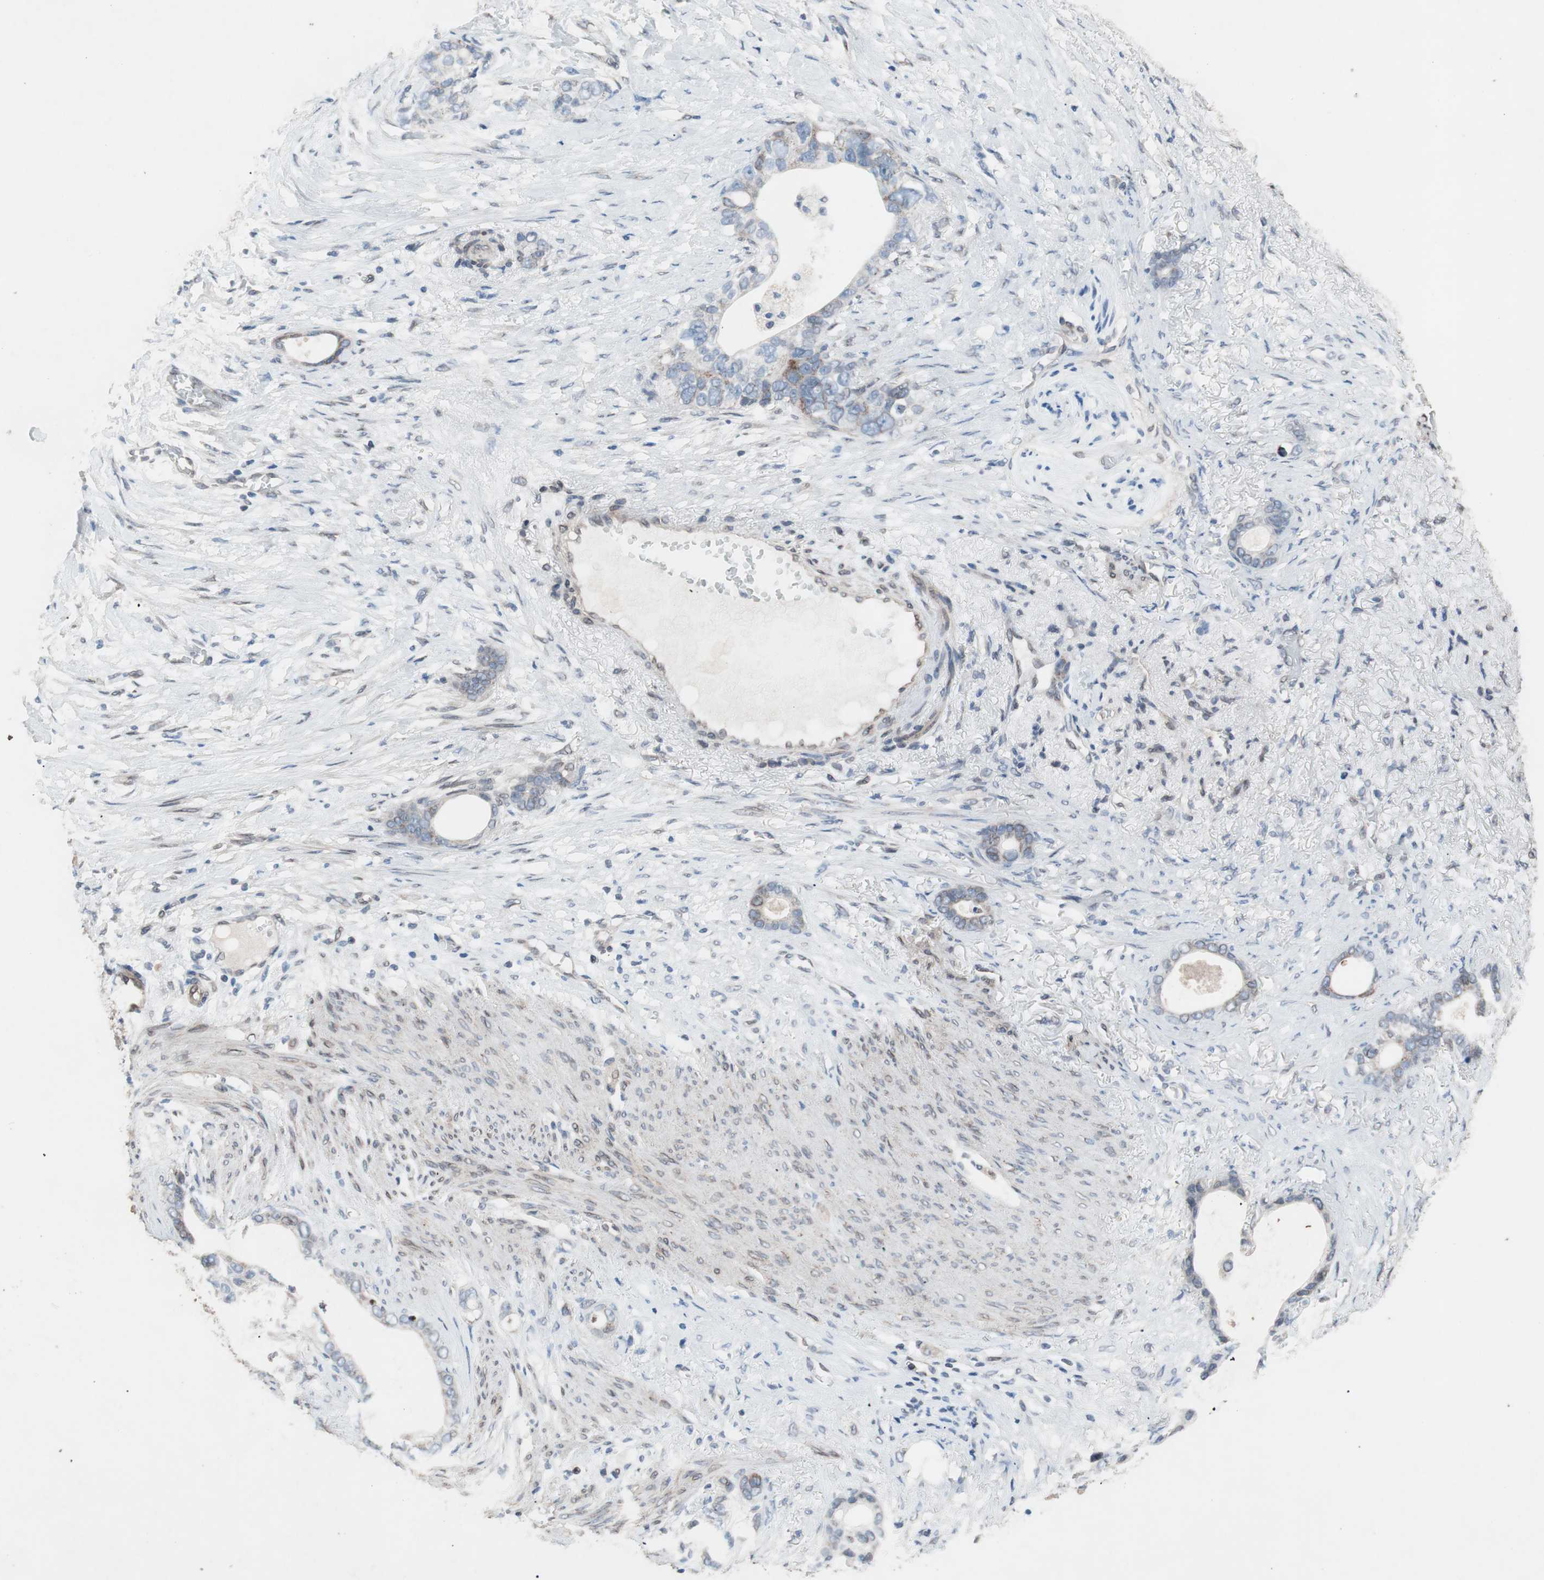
{"staining": {"intensity": "negative", "quantity": "none", "location": "none"}, "tissue": "stomach cancer", "cell_type": "Tumor cells", "image_type": "cancer", "snomed": [{"axis": "morphology", "description": "Adenocarcinoma, NOS"}, {"axis": "topography", "description": "Stomach"}], "caption": "Immunohistochemistry (IHC) of human stomach adenocarcinoma displays no staining in tumor cells.", "gene": "ARNT2", "patient": {"sex": "female", "age": 75}}